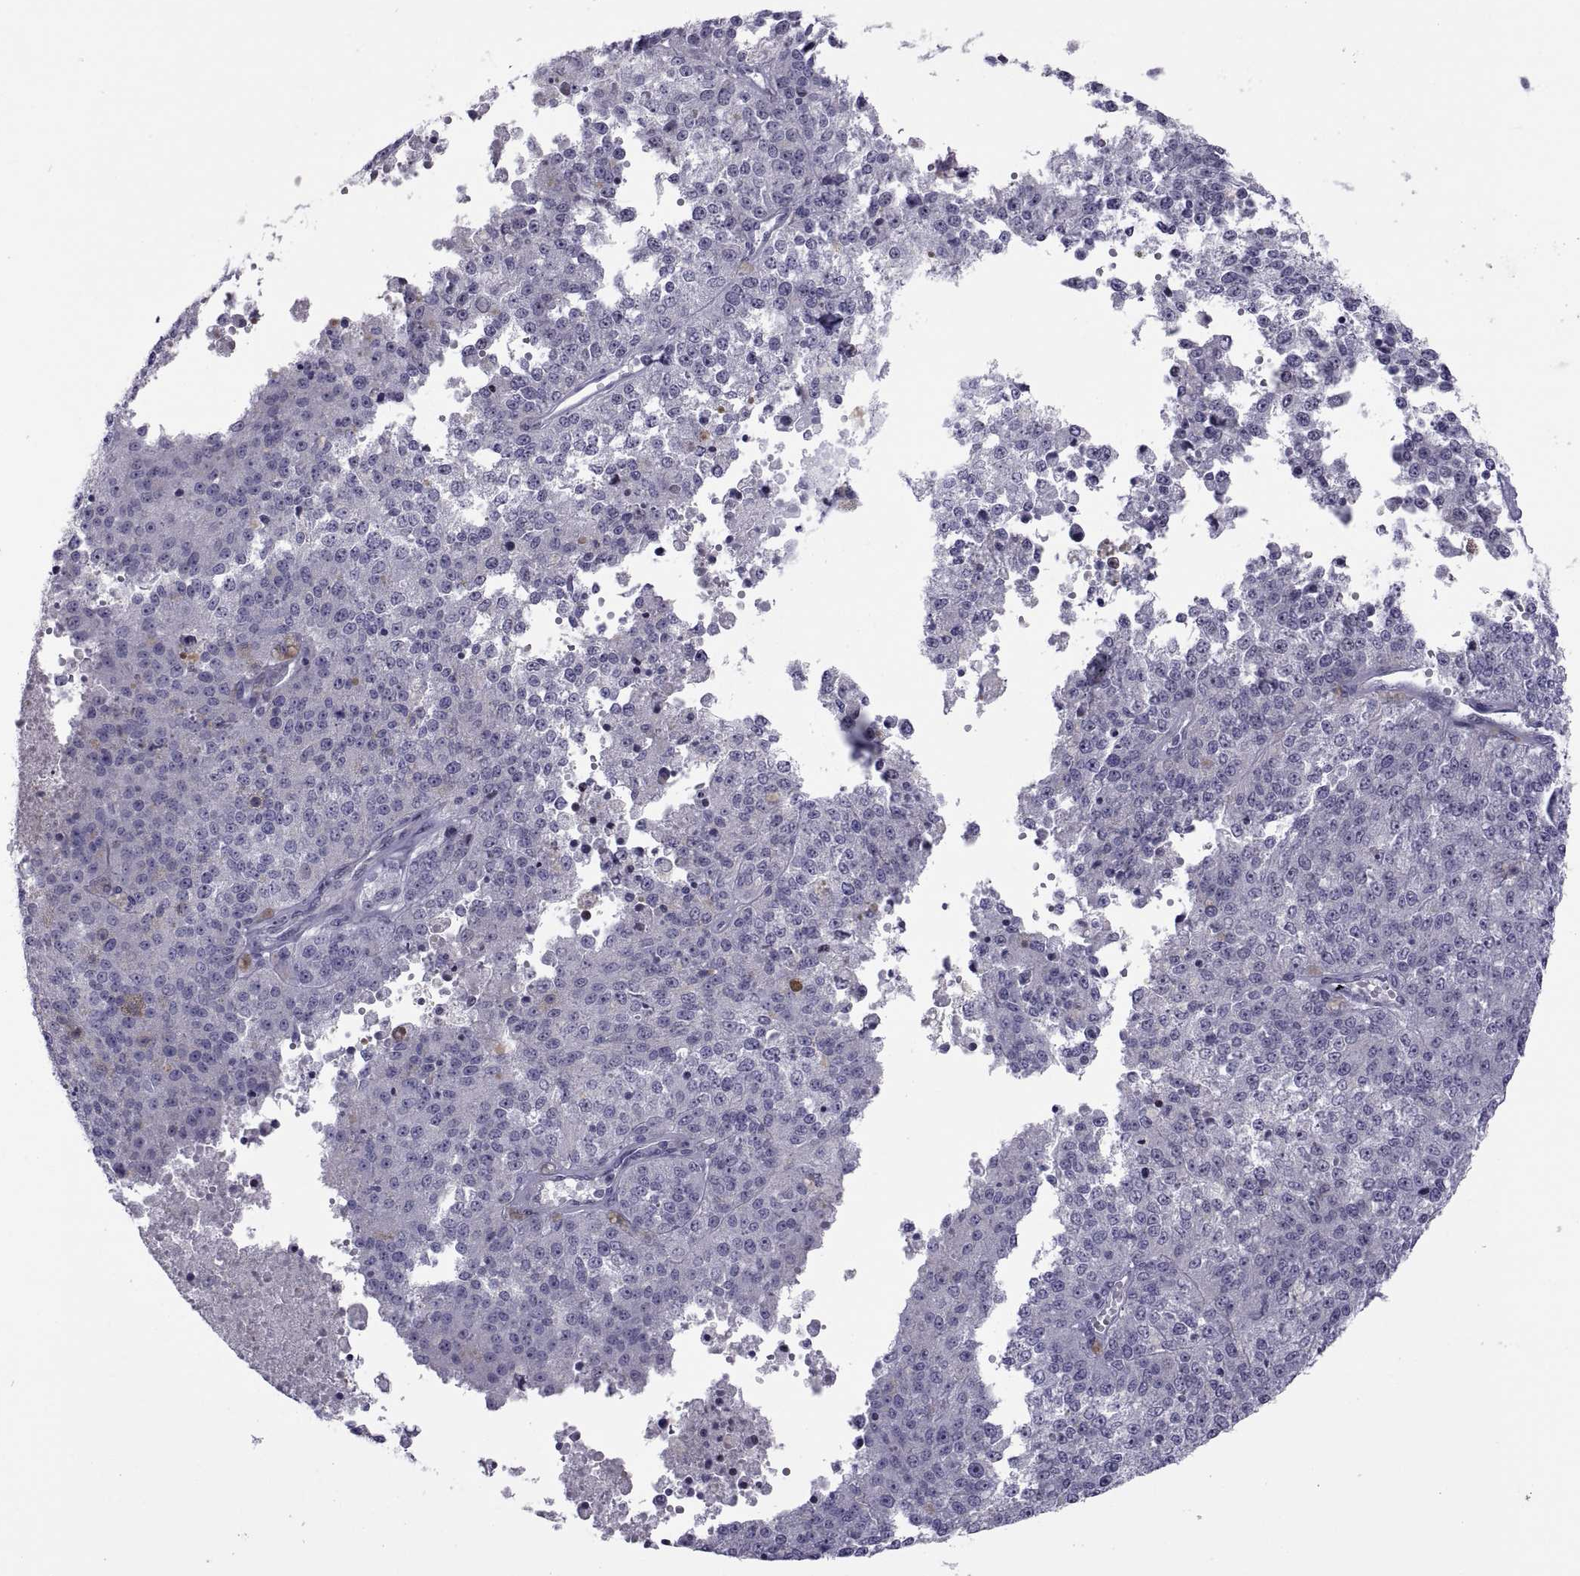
{"staining": {"intensity": "negative", "quantity": "none", "location": "none"}, "tissue": "melanoma", "cell_type": "Tumor cells", "image_type": "cancer", "snomed": [{"axis": "morphology", "description": "Malignant melanoma, Metastatic site"}, {"axis": "topography", "description": "Lymph node"}], "caption": "Immunohistochemistry (IHC) of human malignant melanoma (metastatic site) demonstrates no staining in tumor cells.", "gene": "TMEM158", "patient": {"sex": "female", "age": 64}}